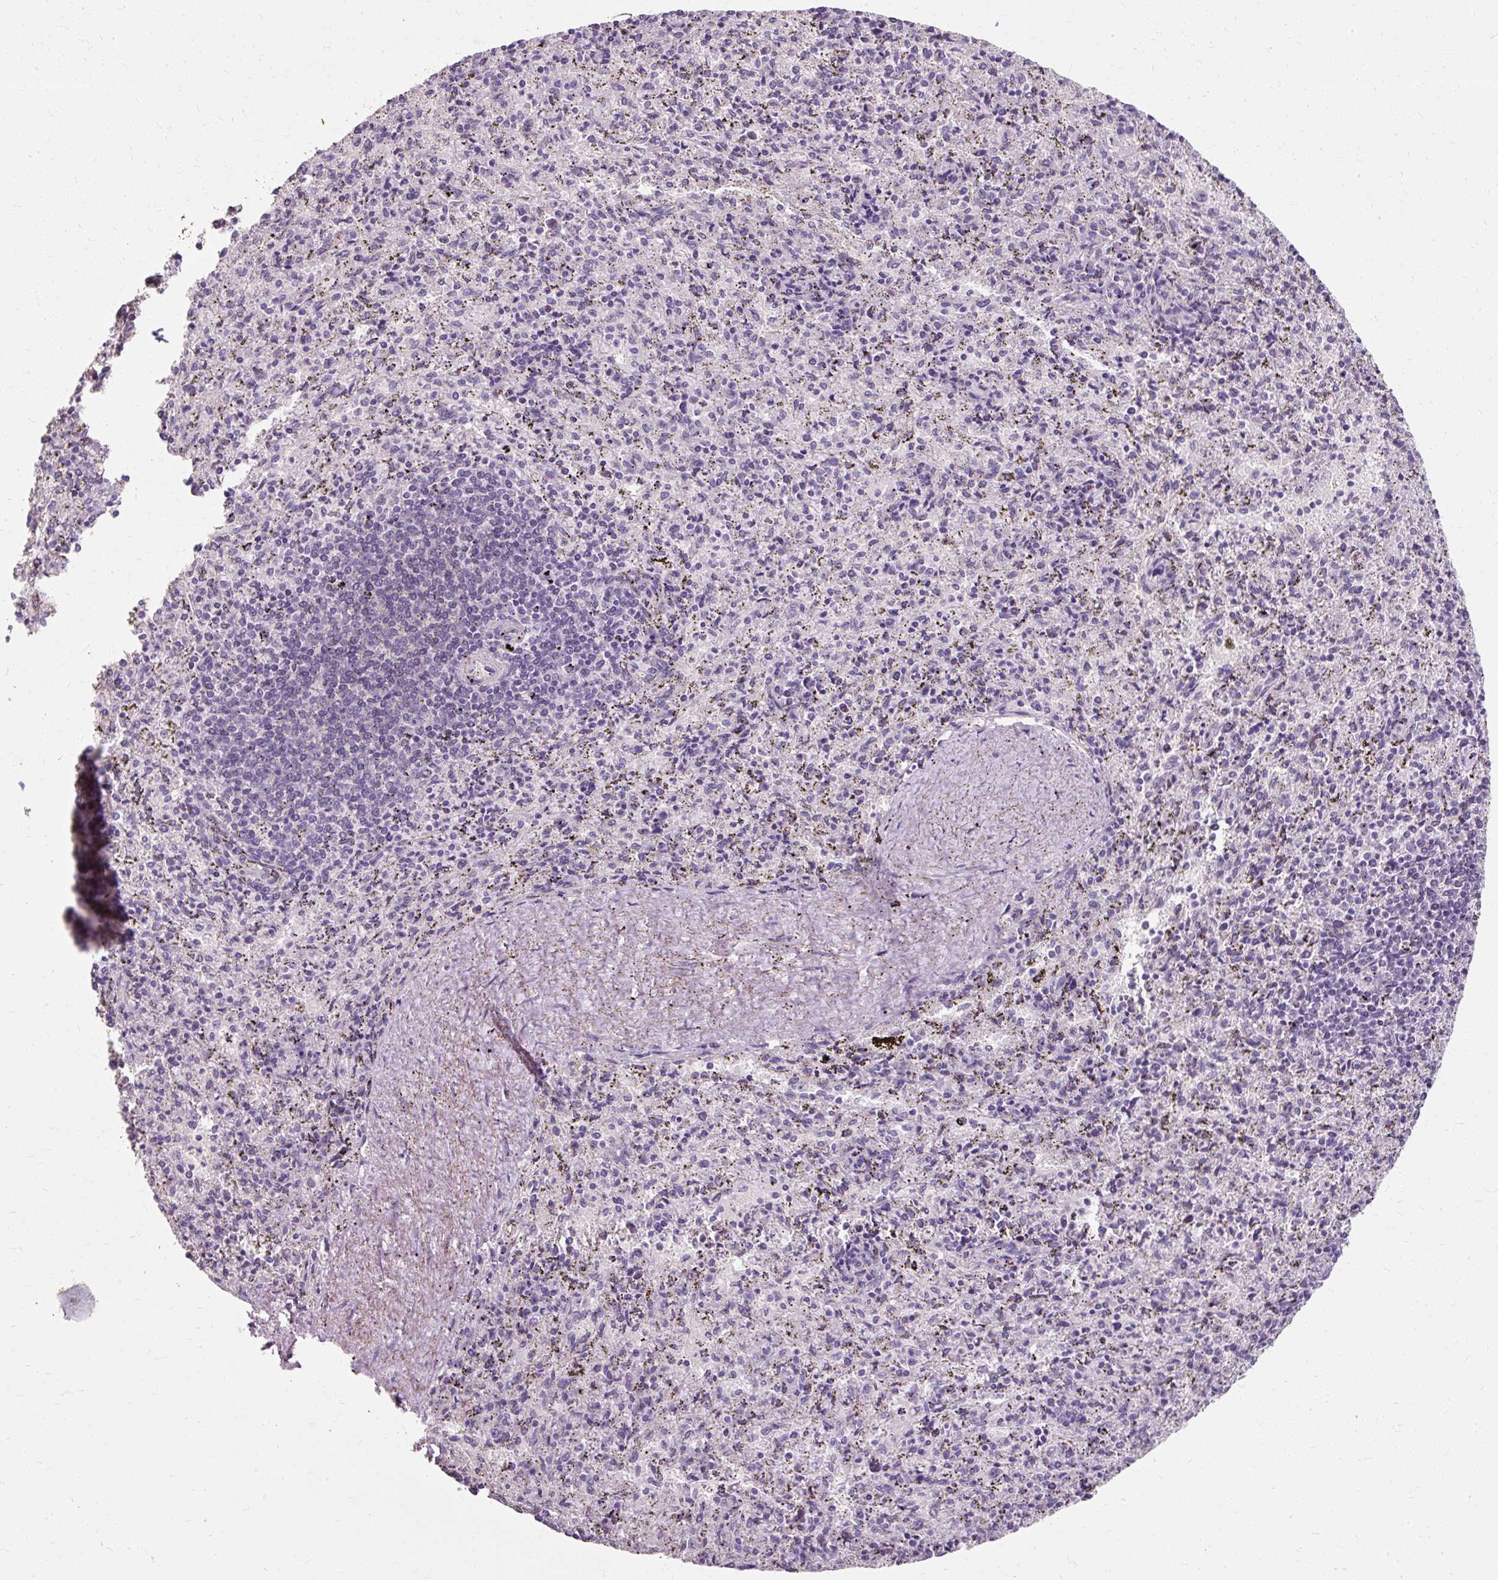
{"staining": {"intensity": "negative", "quantity": "none", "location": "none"}, "tissue": "spleen", "cell_type": "Cells in red pulp", "image_type": "normal", "snomed": [{"axis": "morphology", "description": "Normal tissue, NOS"}, {"axis": "topography", "description": "Spleen"}], "caption": "Cells in red pulp are negative for protein expression in normal human spleen. (Brightfield microscopy of DAB immunohistochemistry at high magnification).", "gene": "KLHL24", "patient": {"sex": "male", "age": 57}}